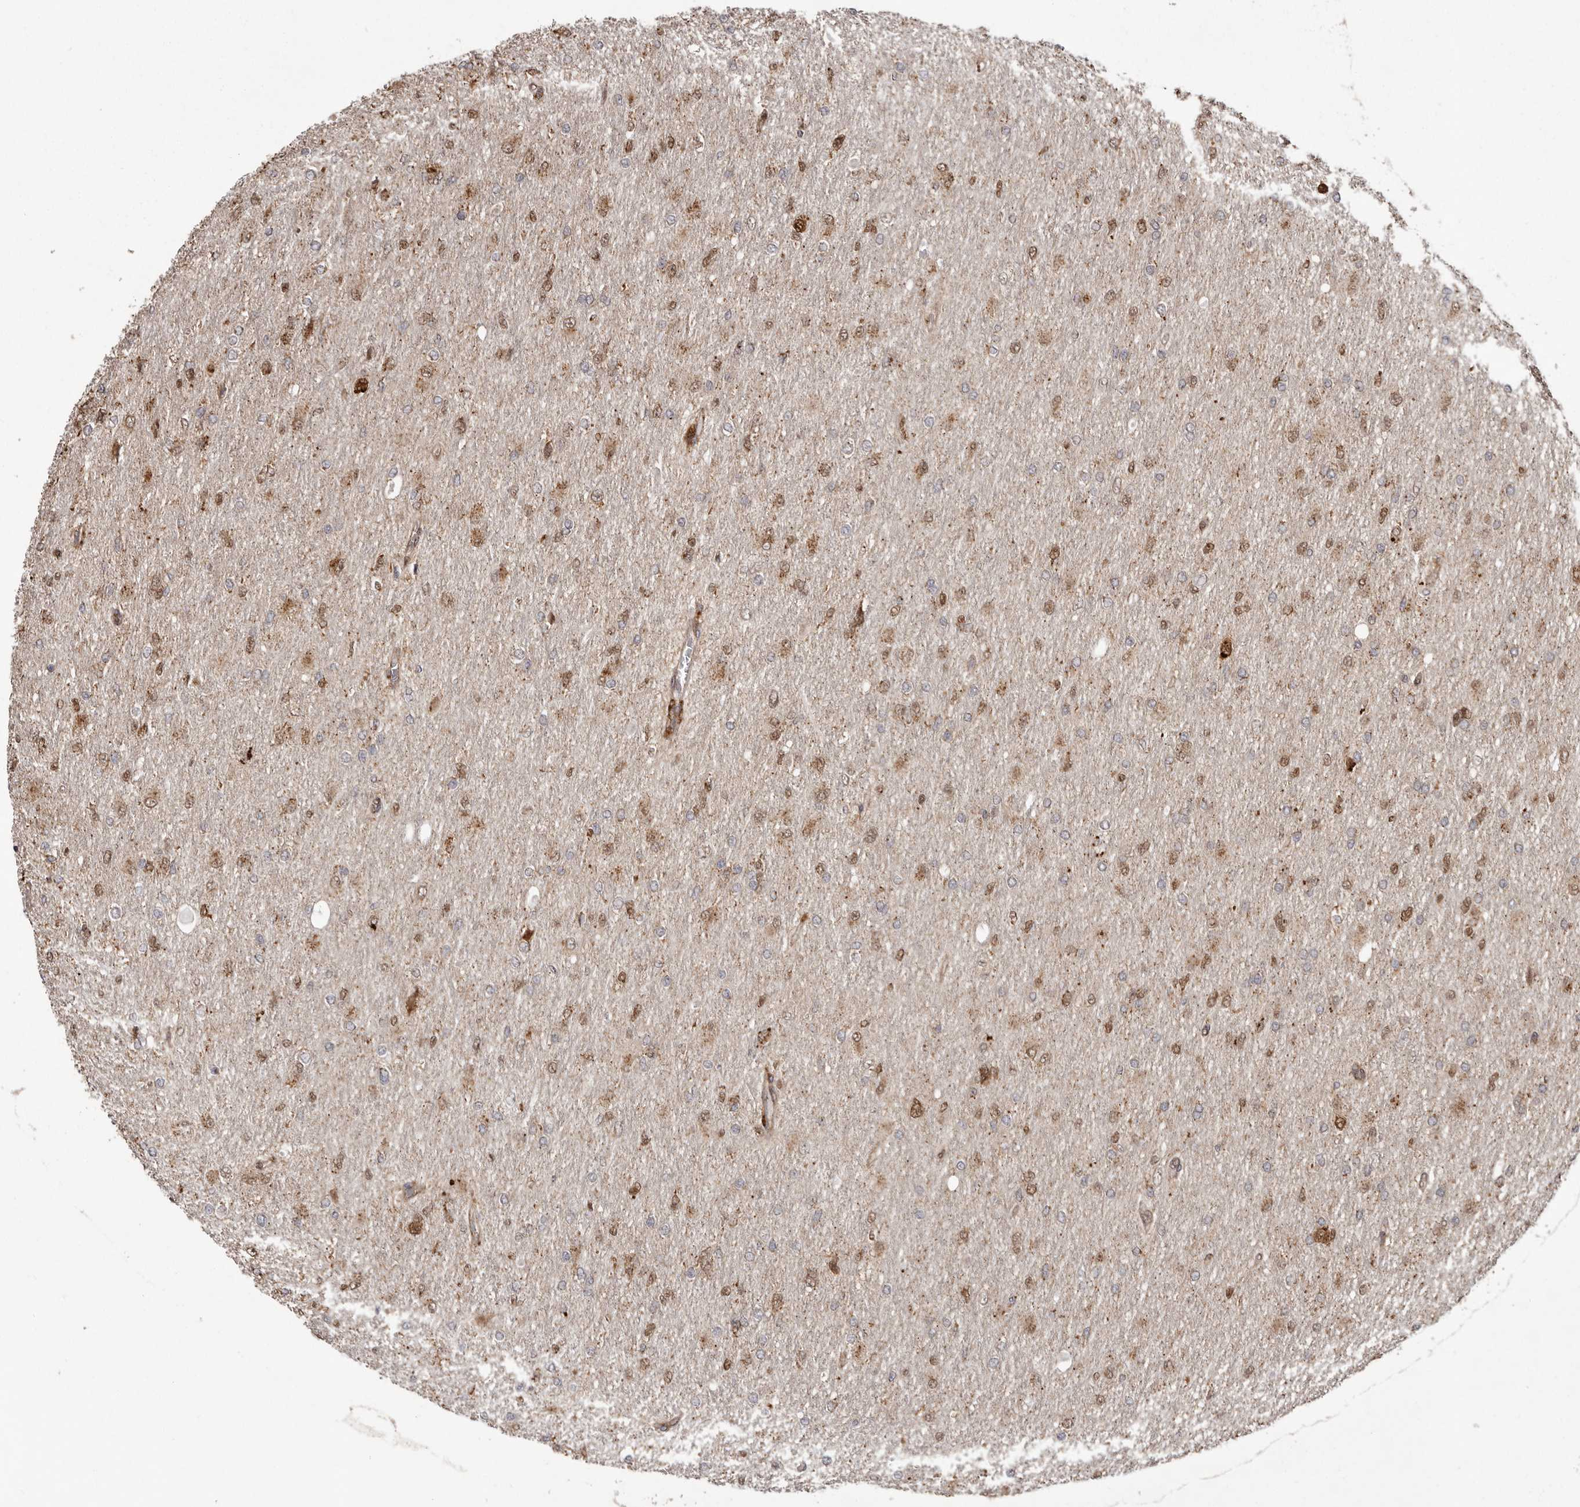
{"staining": {"intensity": "strong", "quantity": "25%-75%", "location": "cytoplasmic/membranous,nuclear"}, "tissue": "glioma", "cell_type": "Tumor cells", "image_type": "cancer", "snomed": [{"axis": "morphology", "description": "Glioma, malignant, High grade"}, {"axis": "topography", "description": "Cerebral cortex"}], "caption": "This is a photomicrograph of IHC staining of glioma, which shows strong positivity in the cytoplasmic/membranous and nuclear of tumor cells.", "gene": "NUP43", "patient": {"sex": "female", "age": 36}}